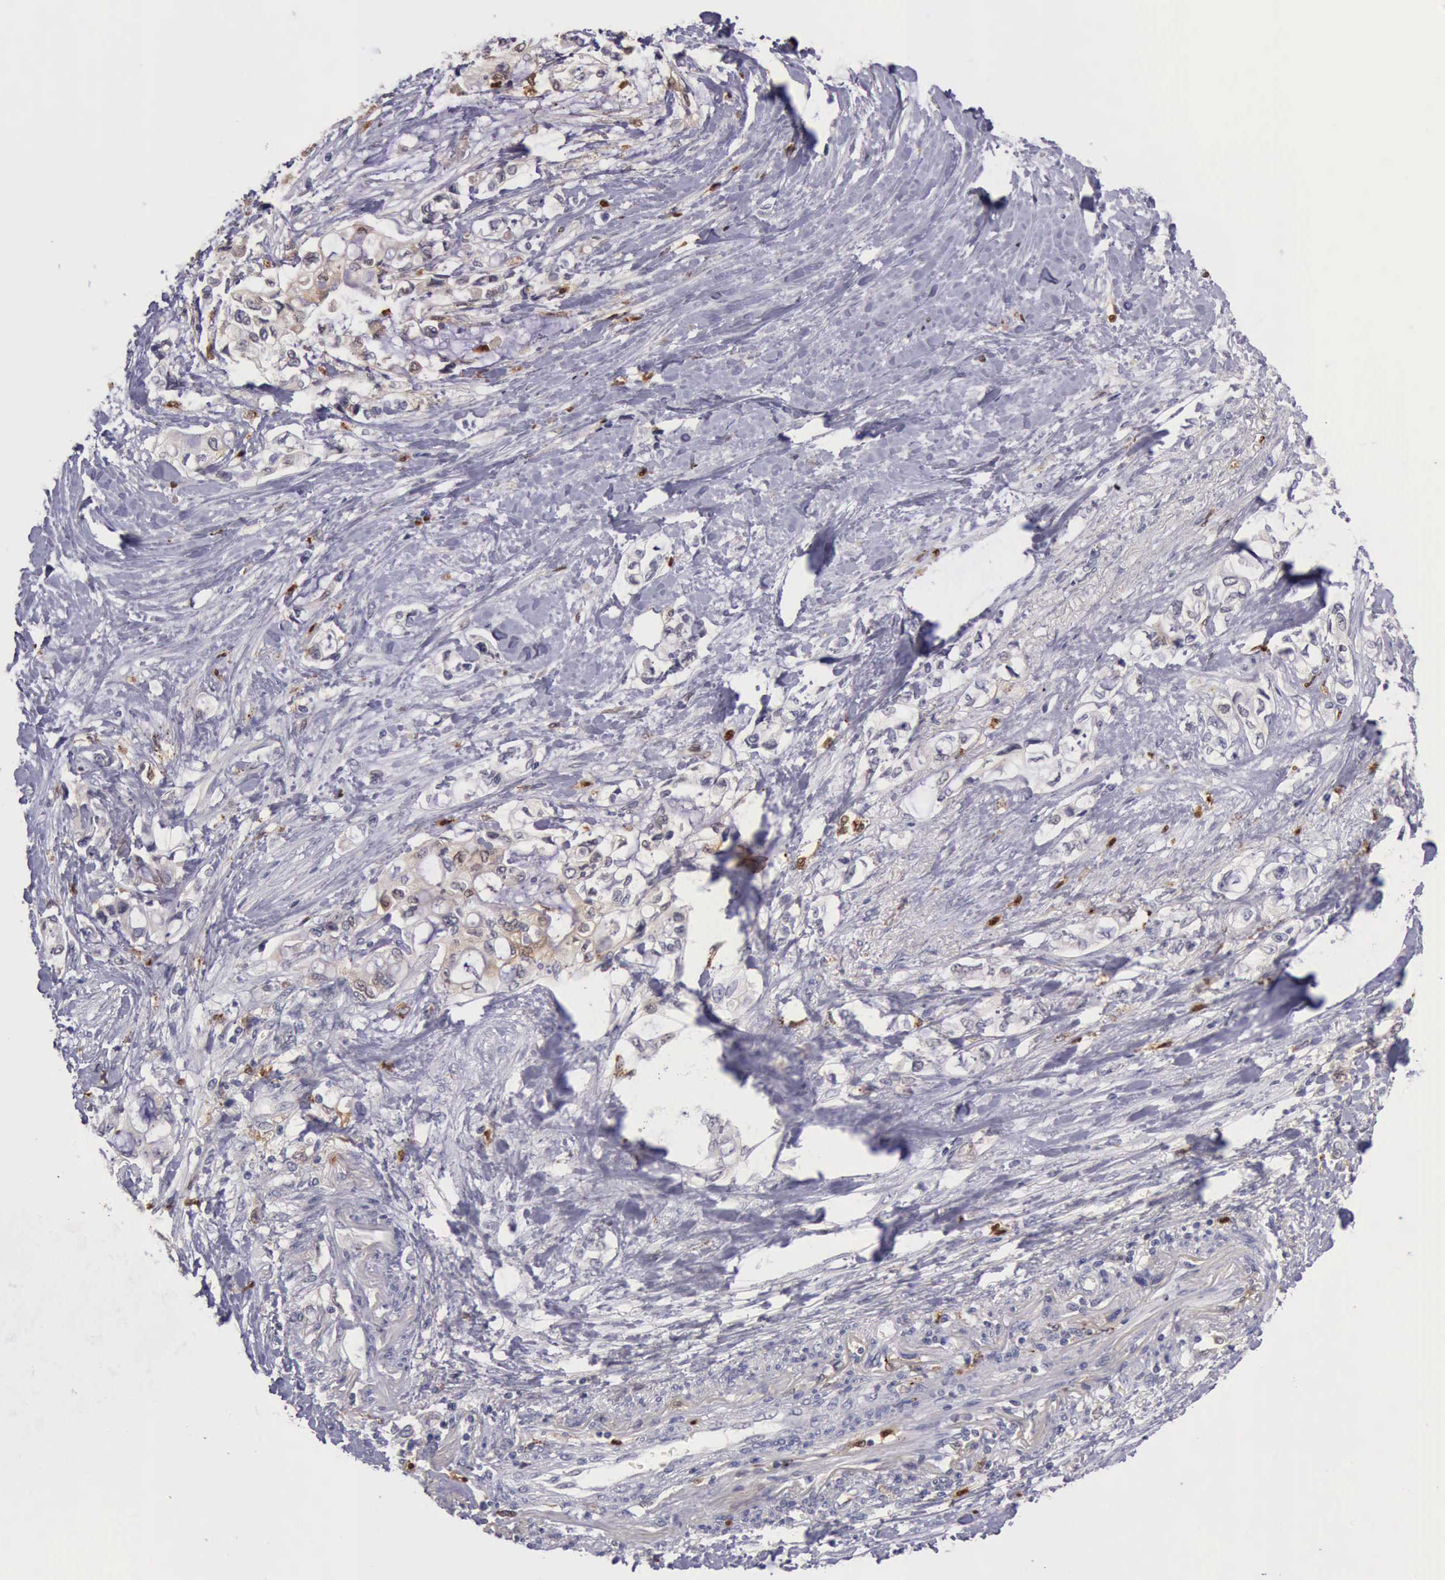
{"staining": {"intensity": "negative", "quantity": "none", "location": "none"}, "tissue": "pancreatic cancer", "cell_type": "Tumor cells", "image_type": "cancer", "snomed": [{"axis": "morphology", "description": "Adenocarcinoma, NOS"}, {"axis": "topography", "description": "Pancreas"}], "caption": "Tumor cells are negative for protein expression in human pancreatic cancer.", "gene": "CSTA", "patient": {"sex": "female", "age": 70}}